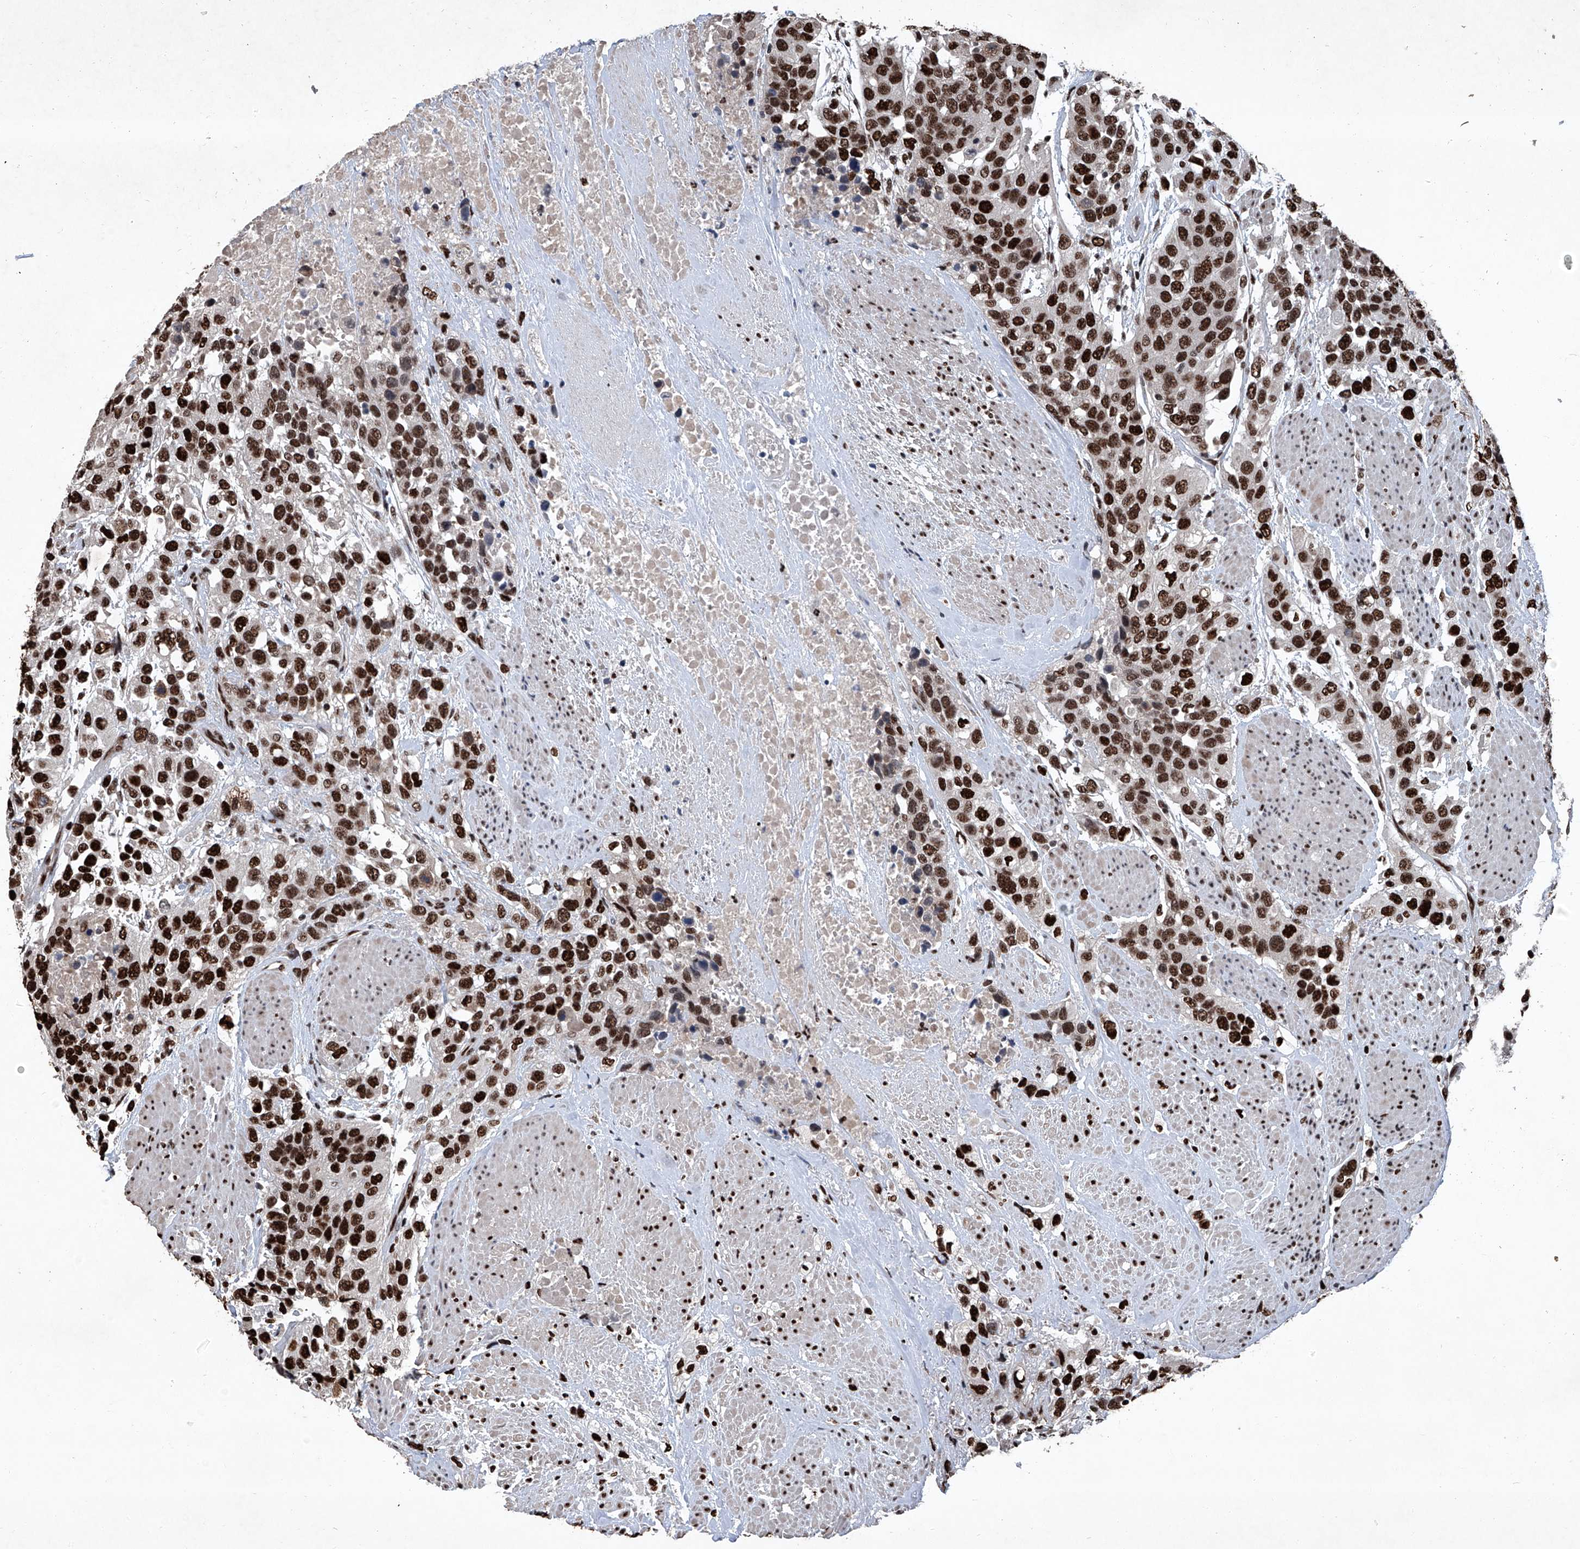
{"staining": {"intensity": "strong", "quantity": ">75%", "location": "nuclear"}, "tissue": "urothelial cancer", "cell_type": "Tumor cells", "image_type": "cancer", "snomed": [{"axis": "morphology", "description": "Urothelial carcinoma, High grade"}, {"axis": "topography", "description": "Urinary bladder"}], "caption": "A histopathology image of human urothelial carcinoma (high-grade) stained for a protein displays strong nuclear brown staining in tumor cells. (brown staining indicates protein expression, while blue staining denotes nuclei).", "gene": "DDX39B", "patient": {"sex": "female", "age": 80}}